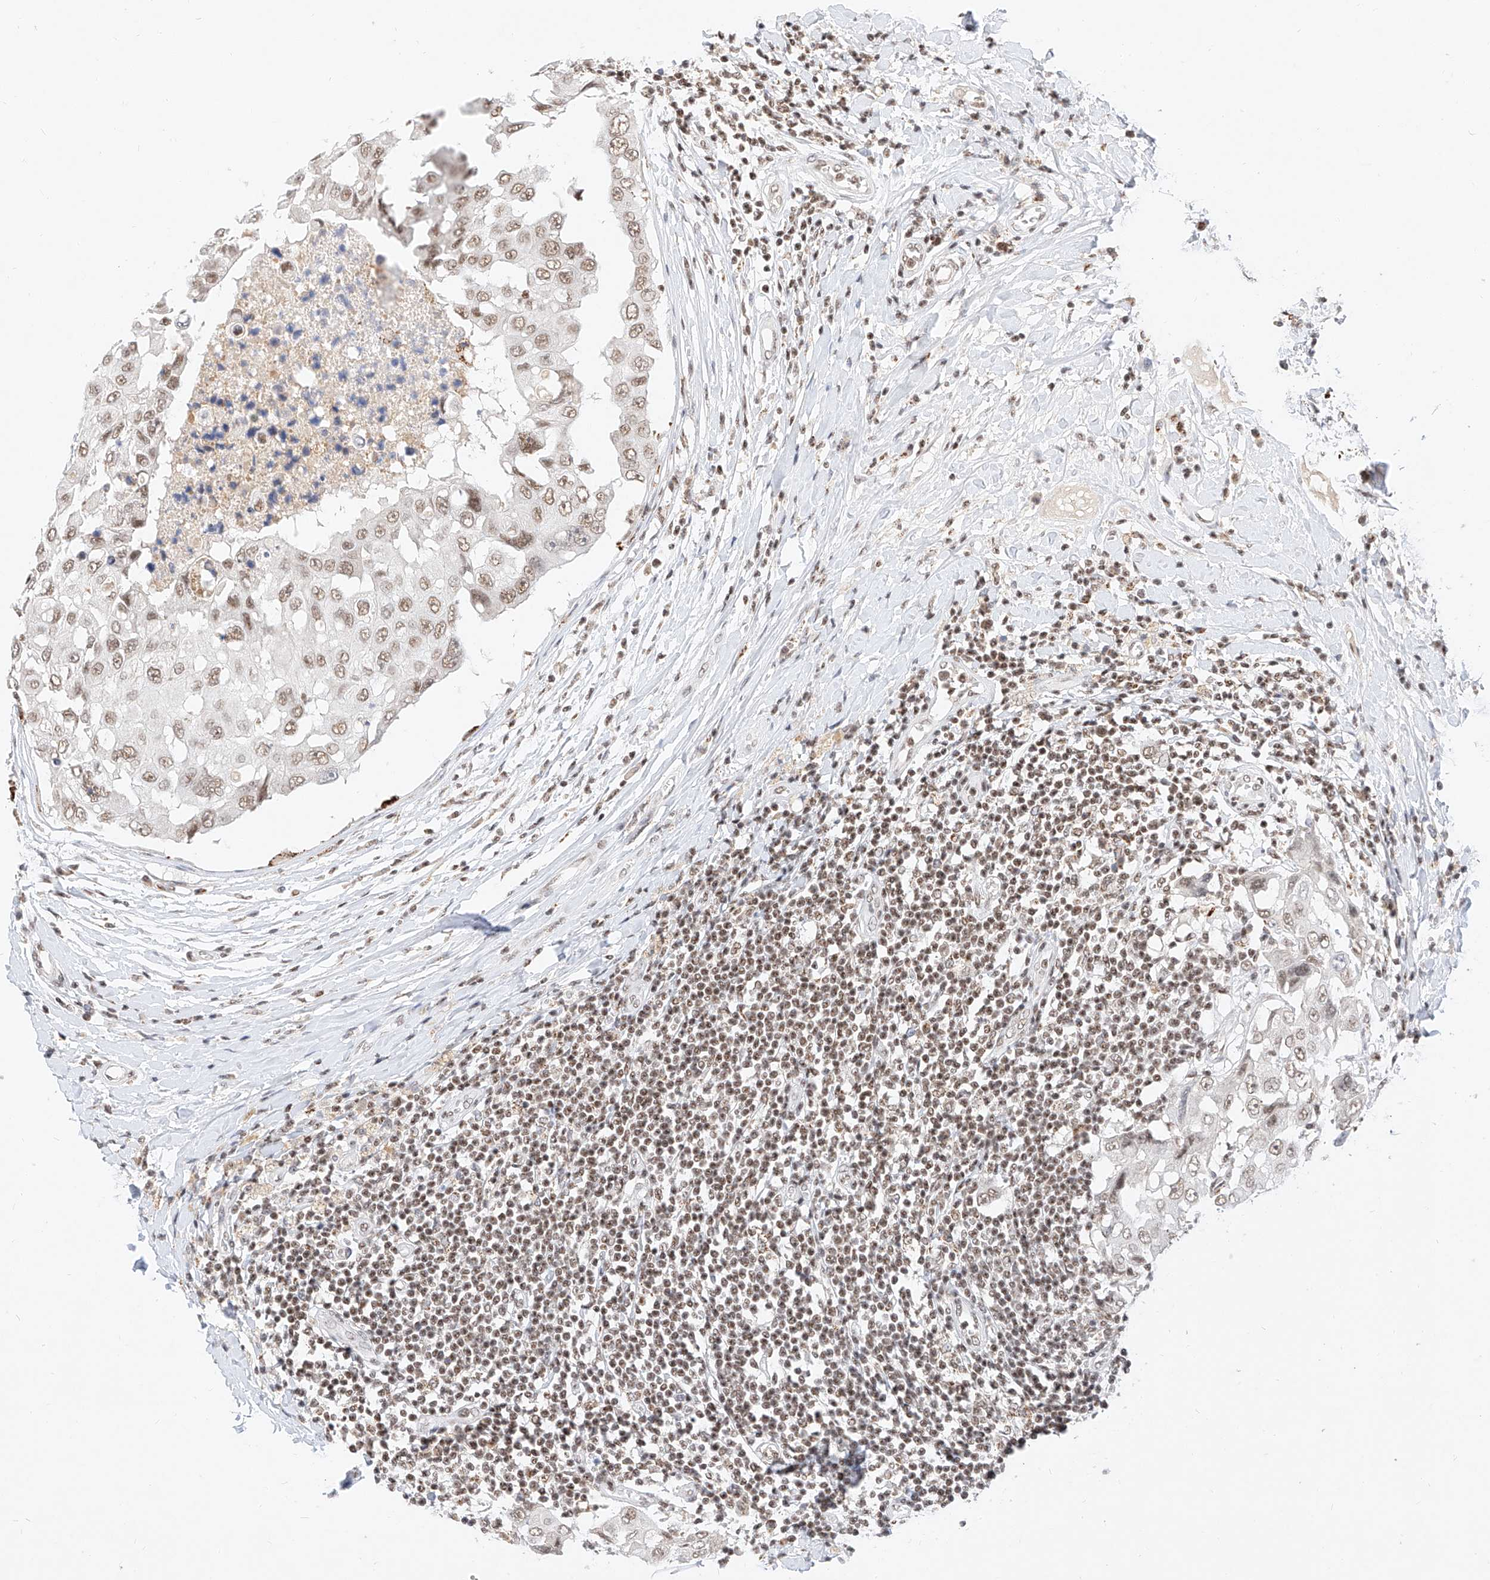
{"staining": {"intensity": "weak", "quantity": ">75%", "location": "nuclear"}, "tissue": "breast cancer", "cell_type": "Tumor cells", "image_type": "cancer", "snomed": [{"axis": "morphology", "description": "Duct carcinoma"}, {"axis": "topography", "description": "Breast"}], "caption": "High-magnification brightfield microscopy of breast cancer (infiltrating ductal carcinoma) stained with DAB (brown) and counterstained with hematoxylin (blue). tumor cells exhibit weak nuclear positivity is identified in about>75% of cells.", "gene": "NRF1", "patient": {"sex": "female", "age": 27}}